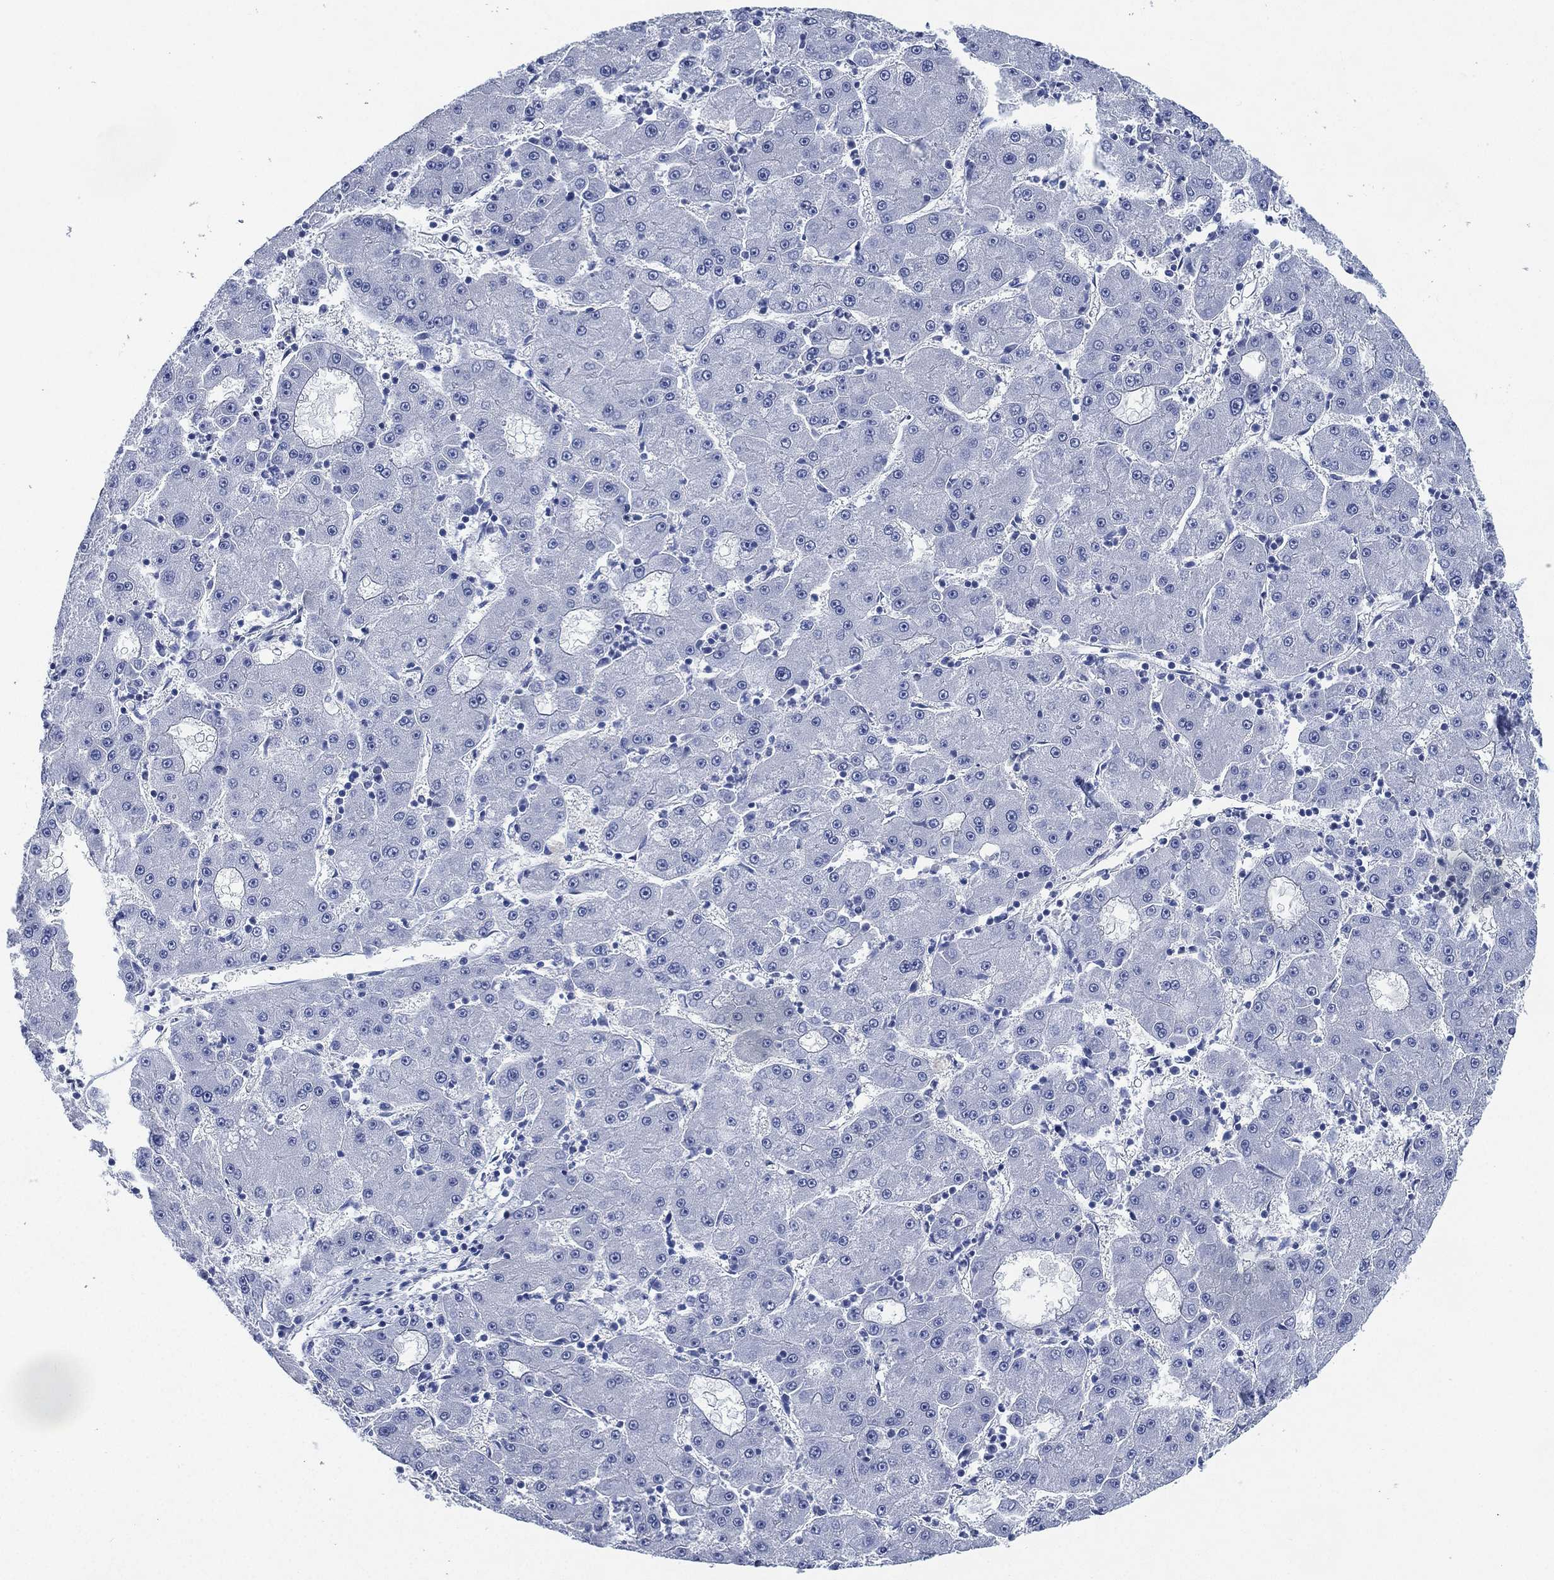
{"staining": {"intensity": "negative", "quantity": "none", "location": "none"}, "tissue": "liver cancer", "cell_type": "Tumor cells", "image_type": "cancer", "snomed": [{"axis": "morphology", "description": "Carcinoma, Hepatocellular, NOS"}, {"axis": "topography", "description": "Liver"}], "caption": "The image reveals no staining of tumor cells in liver hepatocellular carcinoma.", "gene": "CCDC70", "patient": {"sex": "male", "age": 73}}